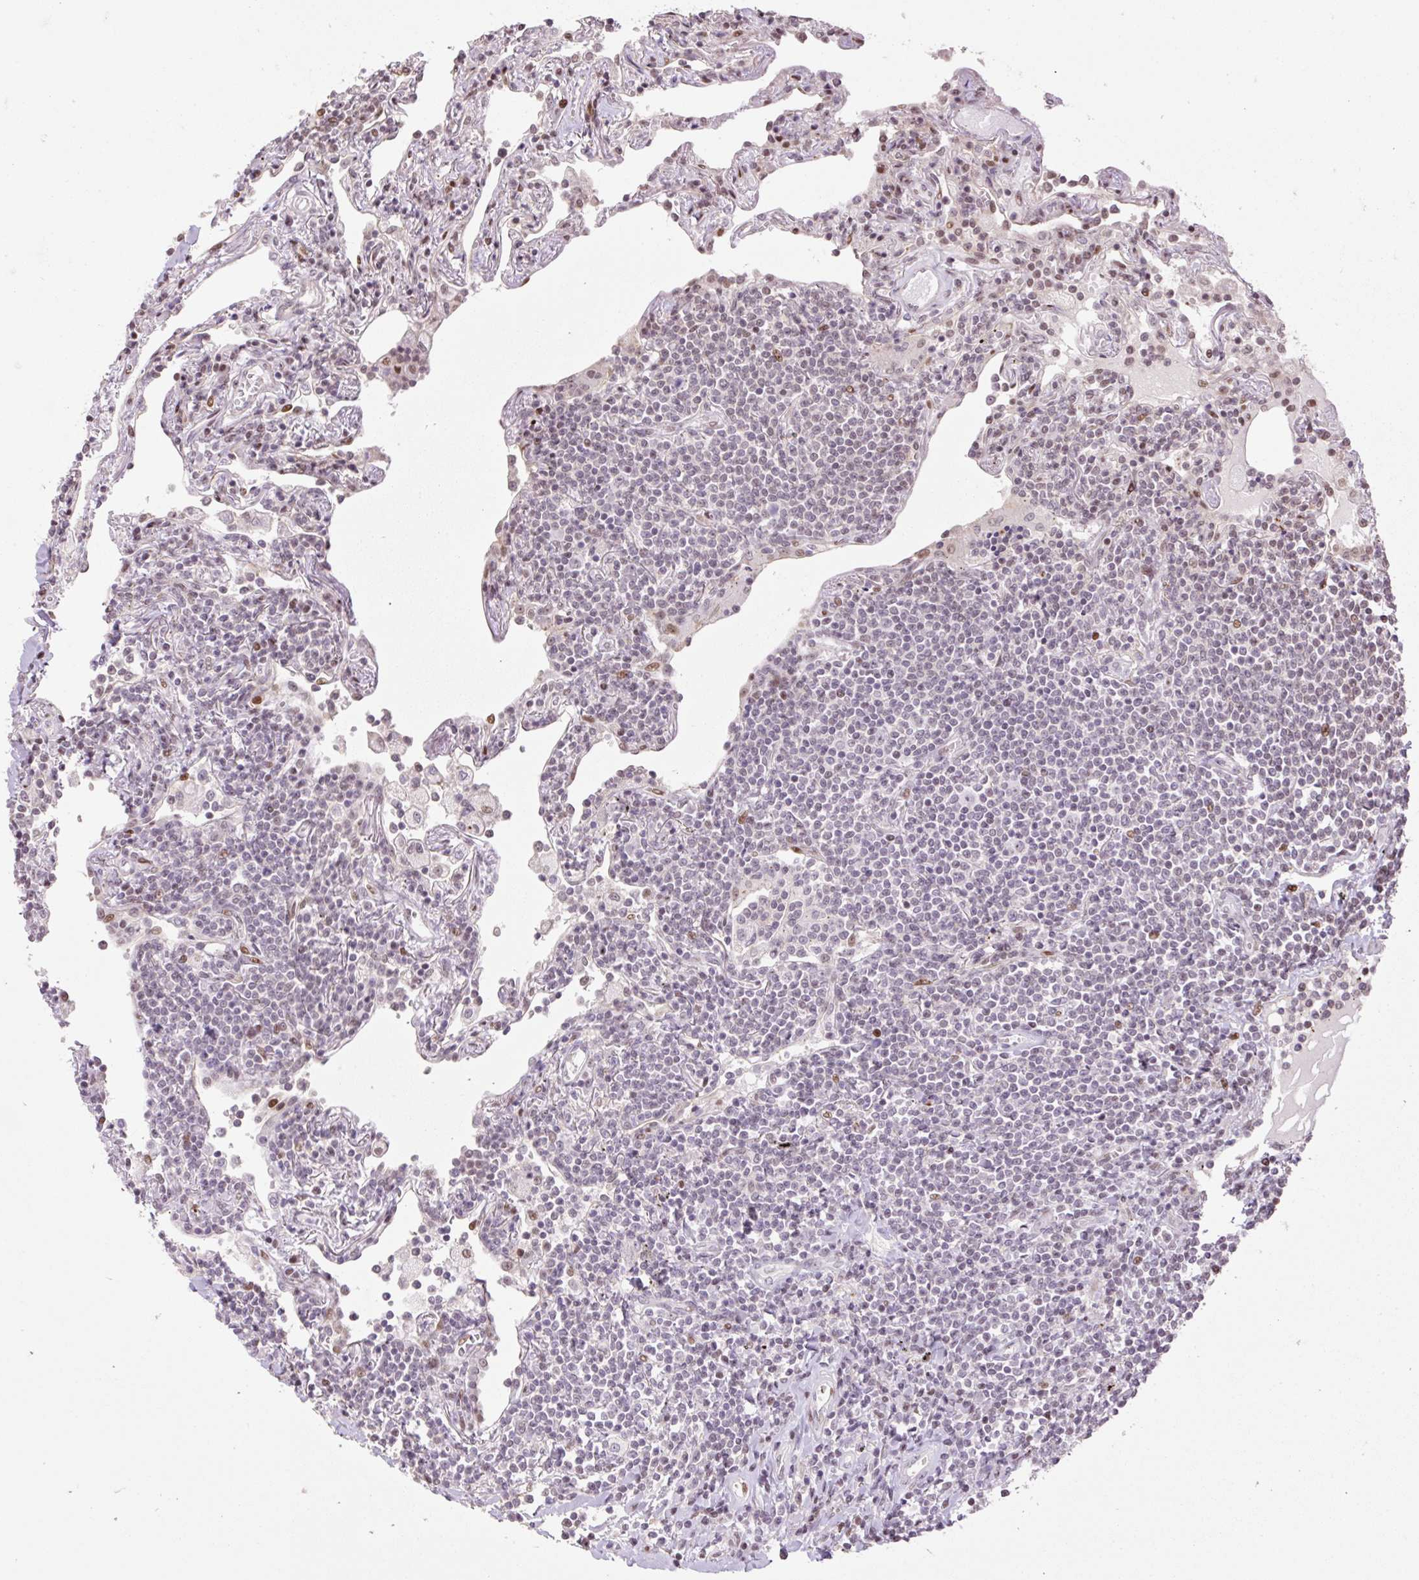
{"staining": {"intensity": "negative", "quantity": "none", "location": "none"}, "tissue": "lymphoma", "cell_type": "Tumor cells", "image_type": "cancer", "snomed": [{"axis": "morphology", "description": "Malignant lymphoma, non-Hodgkin's type, Low grade"}, {"axis": "topography", "description": "Lung"}], "caption": "Human lymphoma stained for a protein using IHC reveals no staining in tumor cells.", "gene": "RIPPLY3", "patient": {"sex": "female", "age": 71}}